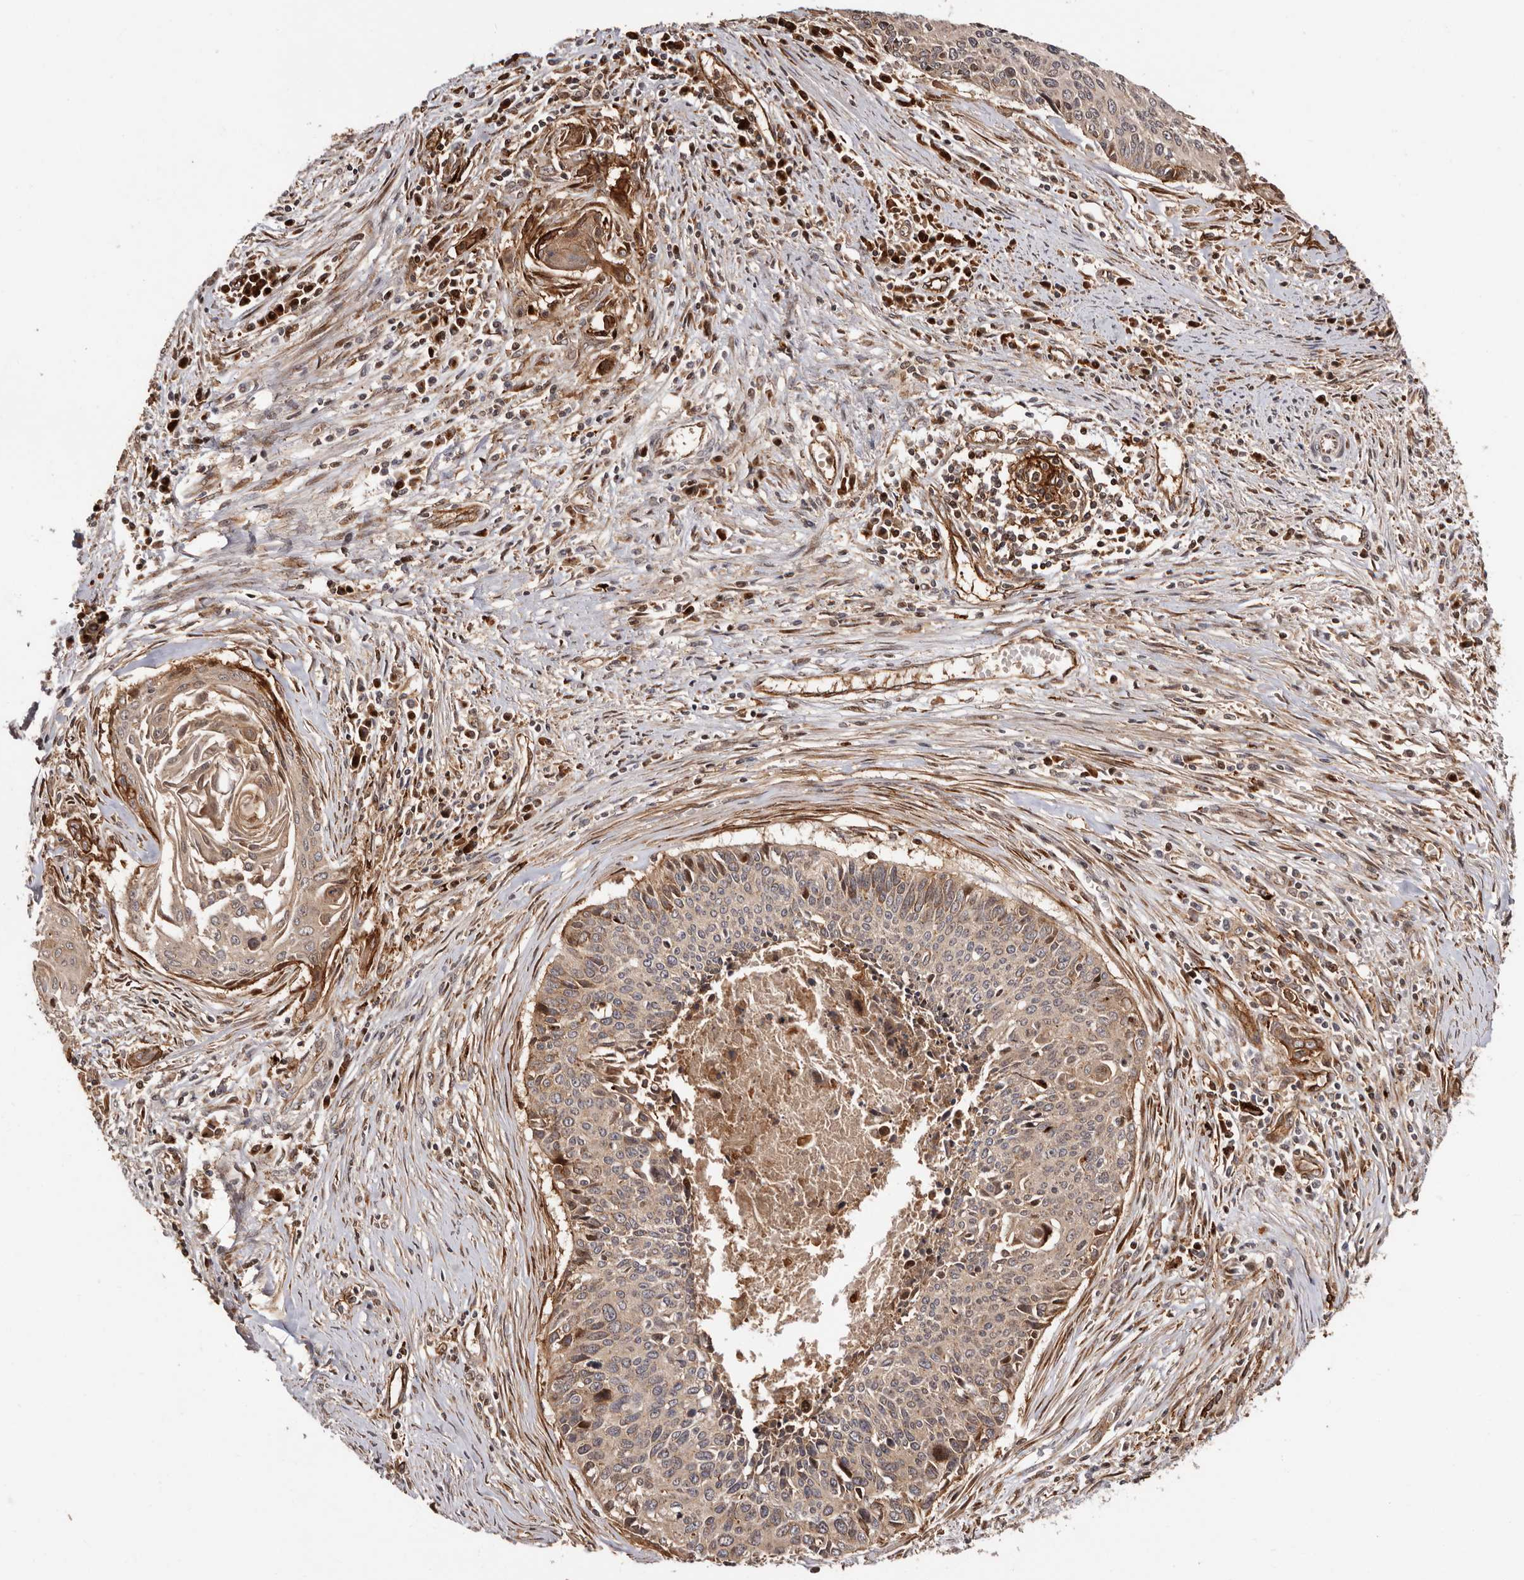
{"staining": {"intensity": "moderate", "quantity": ">75%", "location": "cytoplasmic/membranous,nuclear"}, "tissue": "cervical cancer", "cell_type": "Tumor cells", "image_type": "cancer", "snomed": [{"axis": "morphology", "description": "Squamous cell carcinoma, NOS"}, {"axis": "topography", "description": "Cervix"}], "caption": "Protein analysis of cervical cancer tissue reveals moderate cytoplasmic/membranous and nuclear positivity in approximately >75% of tumor cells.", "gene": "GPR27", "patient": {"sex": "female", "age": 55}}